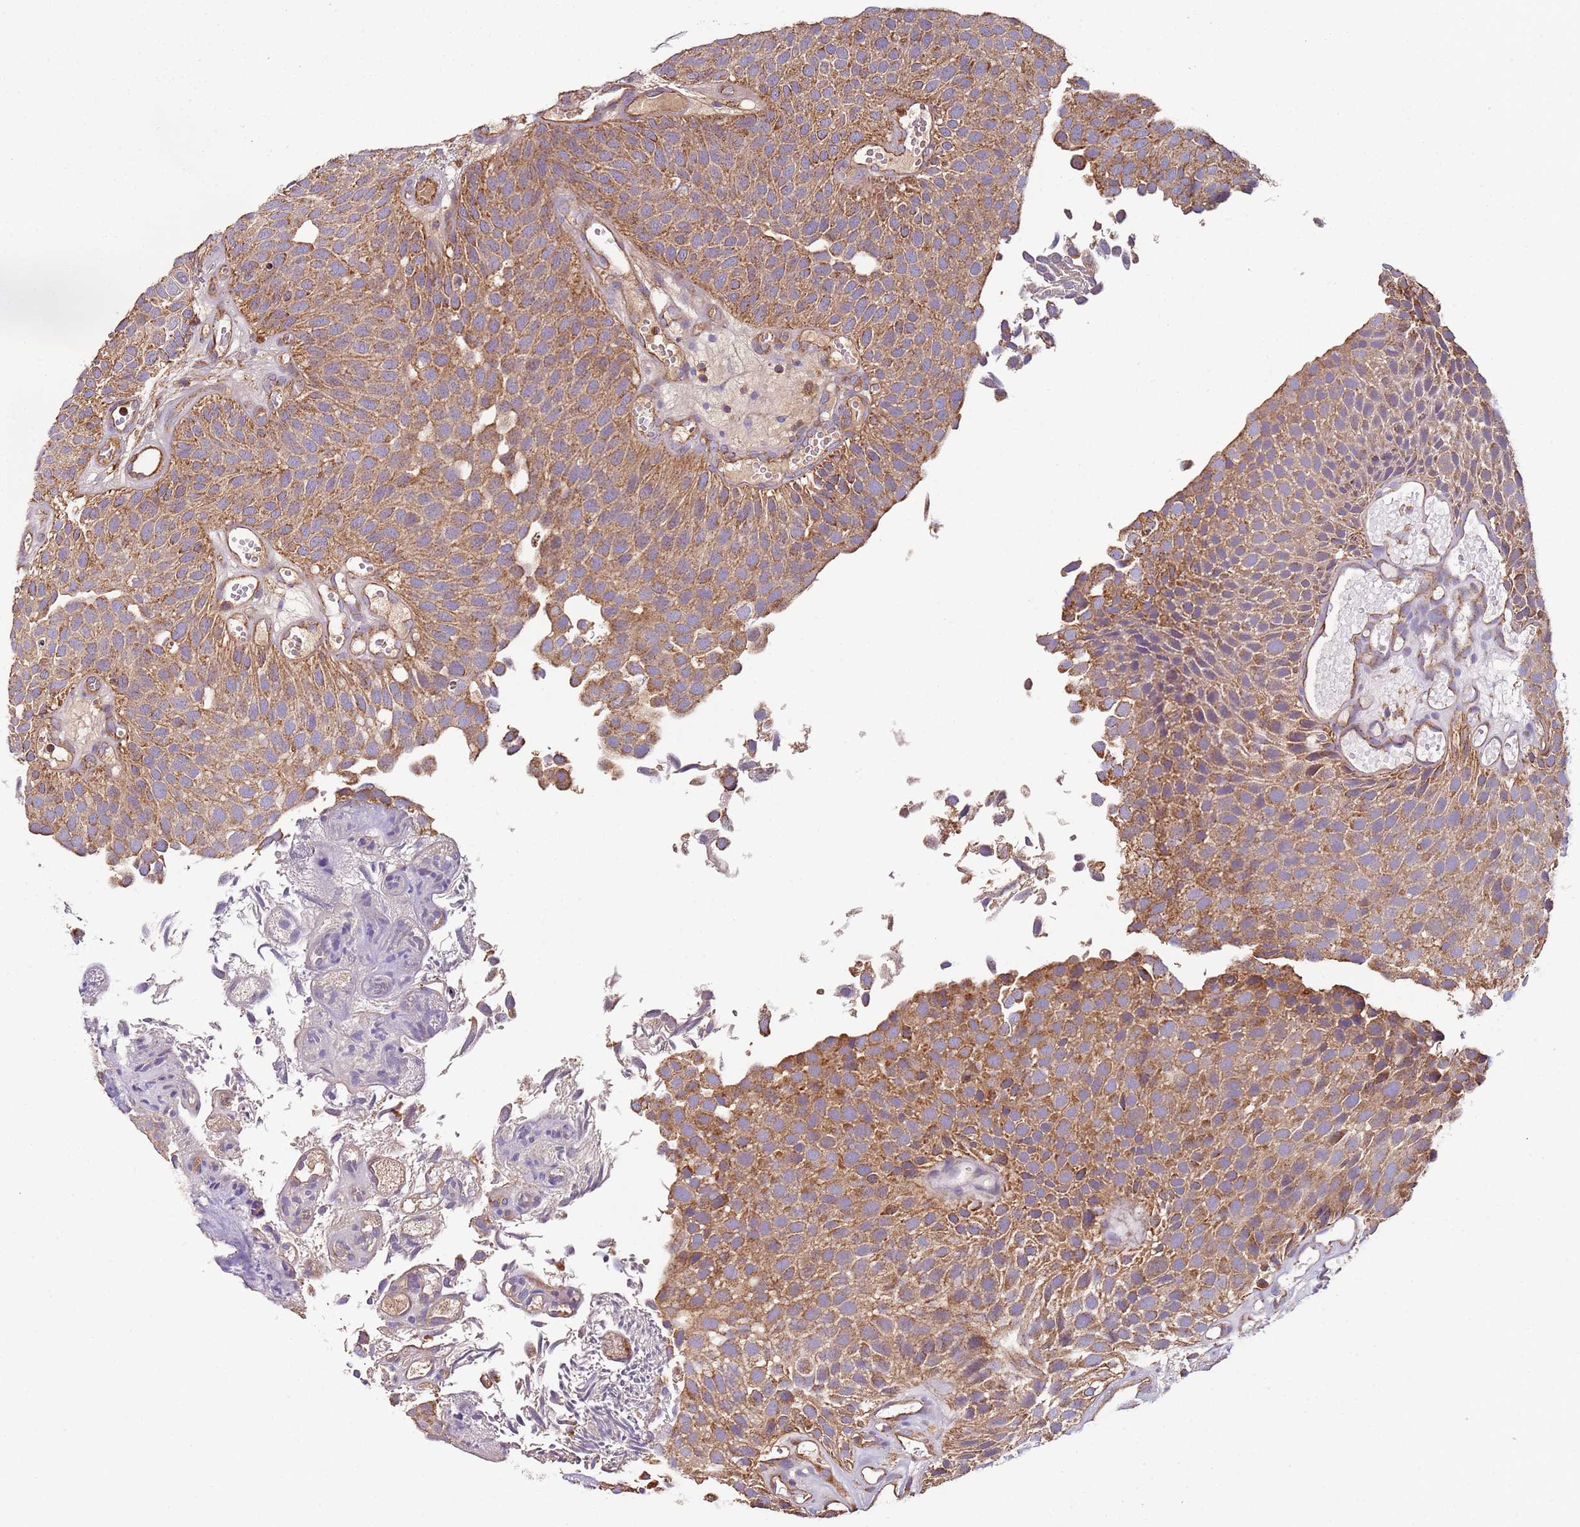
{"staining": {"intensity": "moderate", "quantity": ">75%", "location": "cytoplasmic/membranous"}, "tissue": "urothelial cancer", "cell_type": "Tumor cells", "image_type": "cancer", "snomed": [{"axis": "morphology", "description": "Urothelial carcinoma, Low grade"}, {"axis": "topography", "description": "Urinary bladder"}], "caption": "Protein staining reveals moderate cytoplasmic/membranous positivity in about >75% of tumor cells in urothelial cancer.", "gene": "RMND5A", "patient": {"sex": "male", "age": 89}}